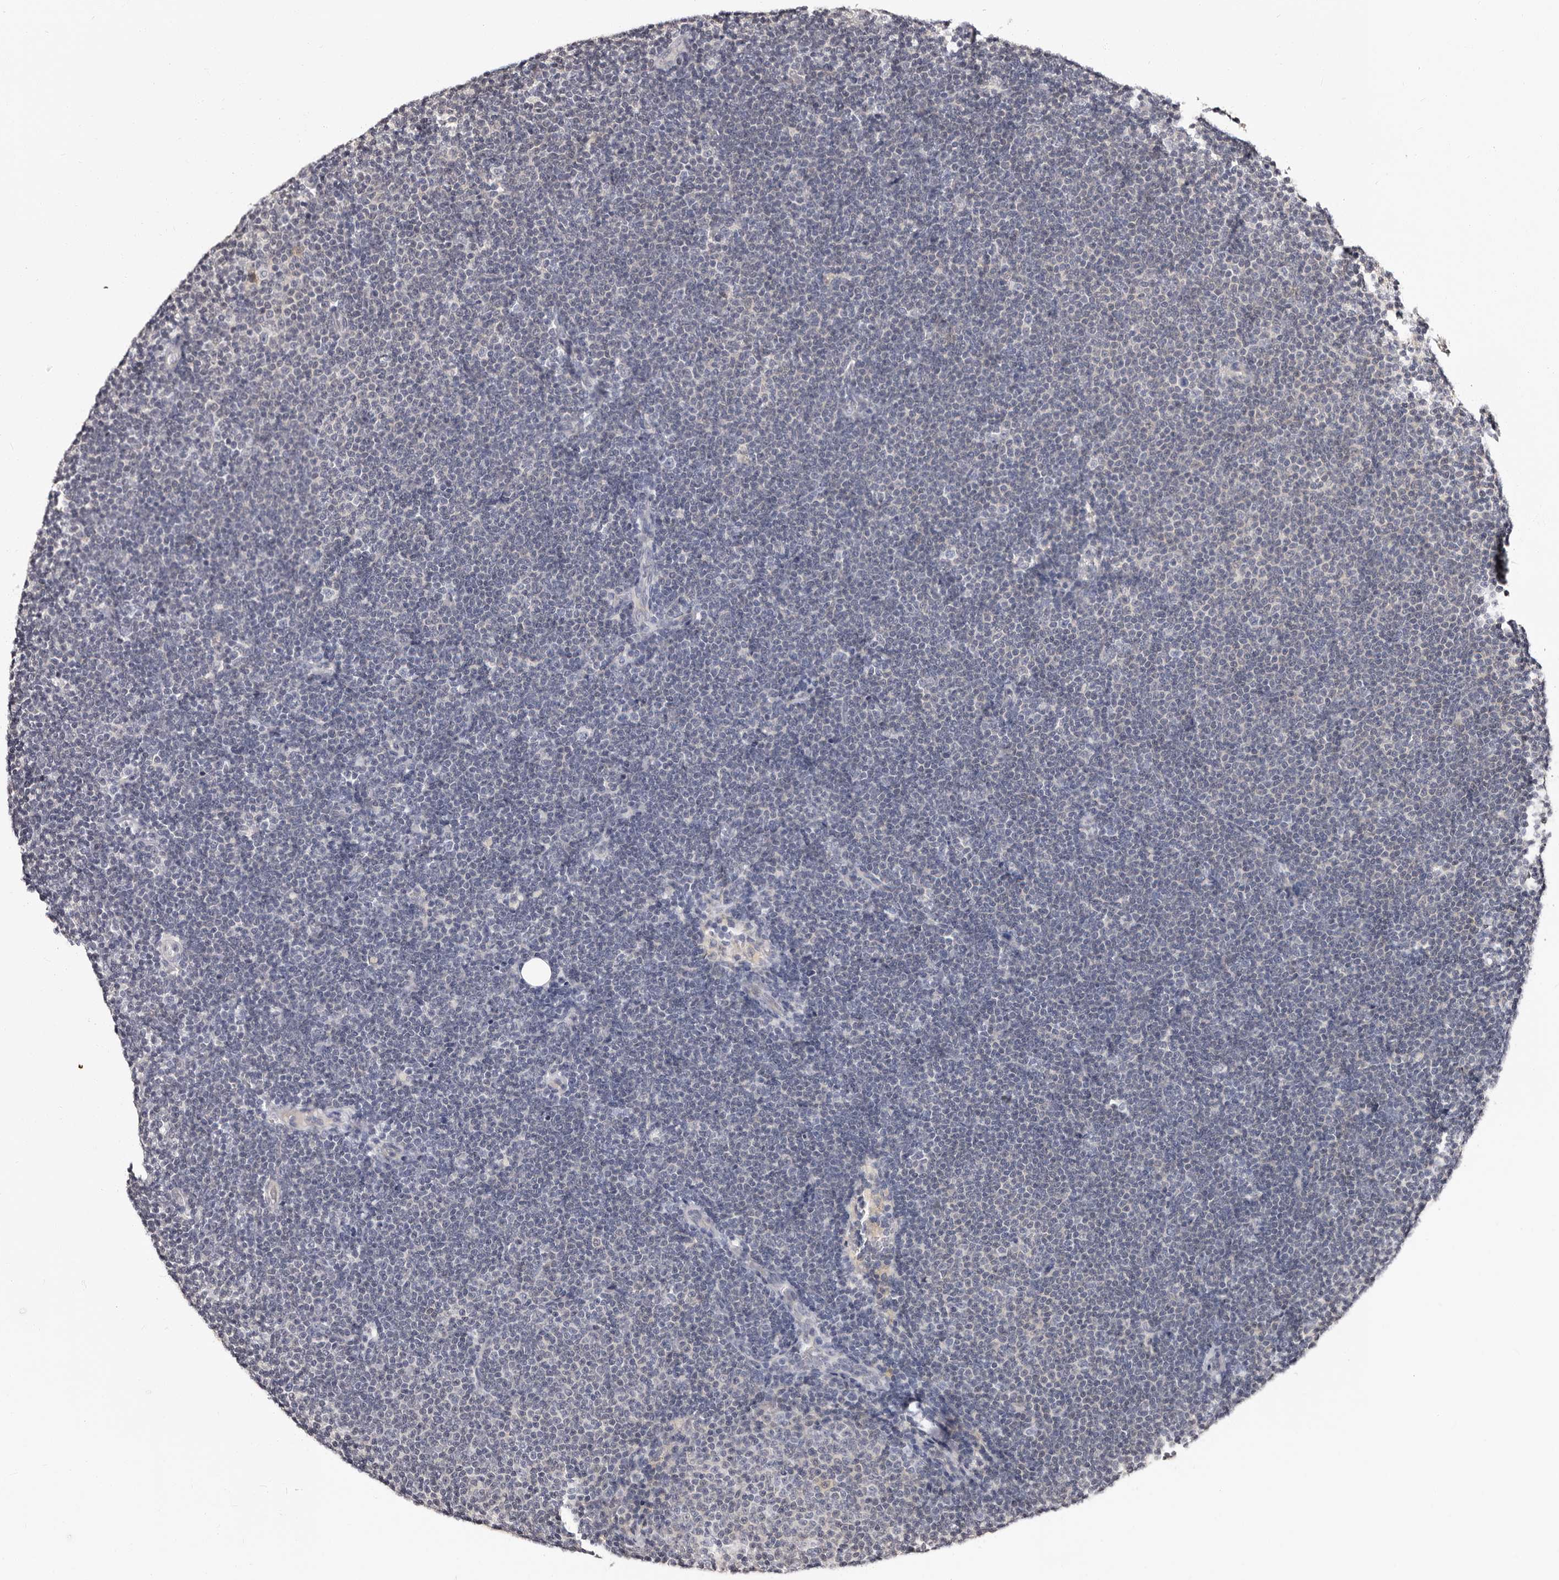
{"staining": {"intensity": "negative", "quantity": "none", "location": "none"}, "tissue": "lymphoma", "cell_type": "Tumor cells", "image_type": "cancer", "snomed": [{"axis": "morphology", "description": "Malignant lymphoma, non-Hodgkin's type, Low grade"}, {"axis": "topography", "description": "Lymph node"}], "caption": "Image shows no significant protein expression in tumor cells of lymphoma. Brightfield microscopy of immunohistochemistry stained with DAB (3,3'-diaminobenzidine) (brown) and hematoxylin (blue), captured at high magnification.", "gene": "BPGM", "patient": {"sex": "female", "age": 53}}